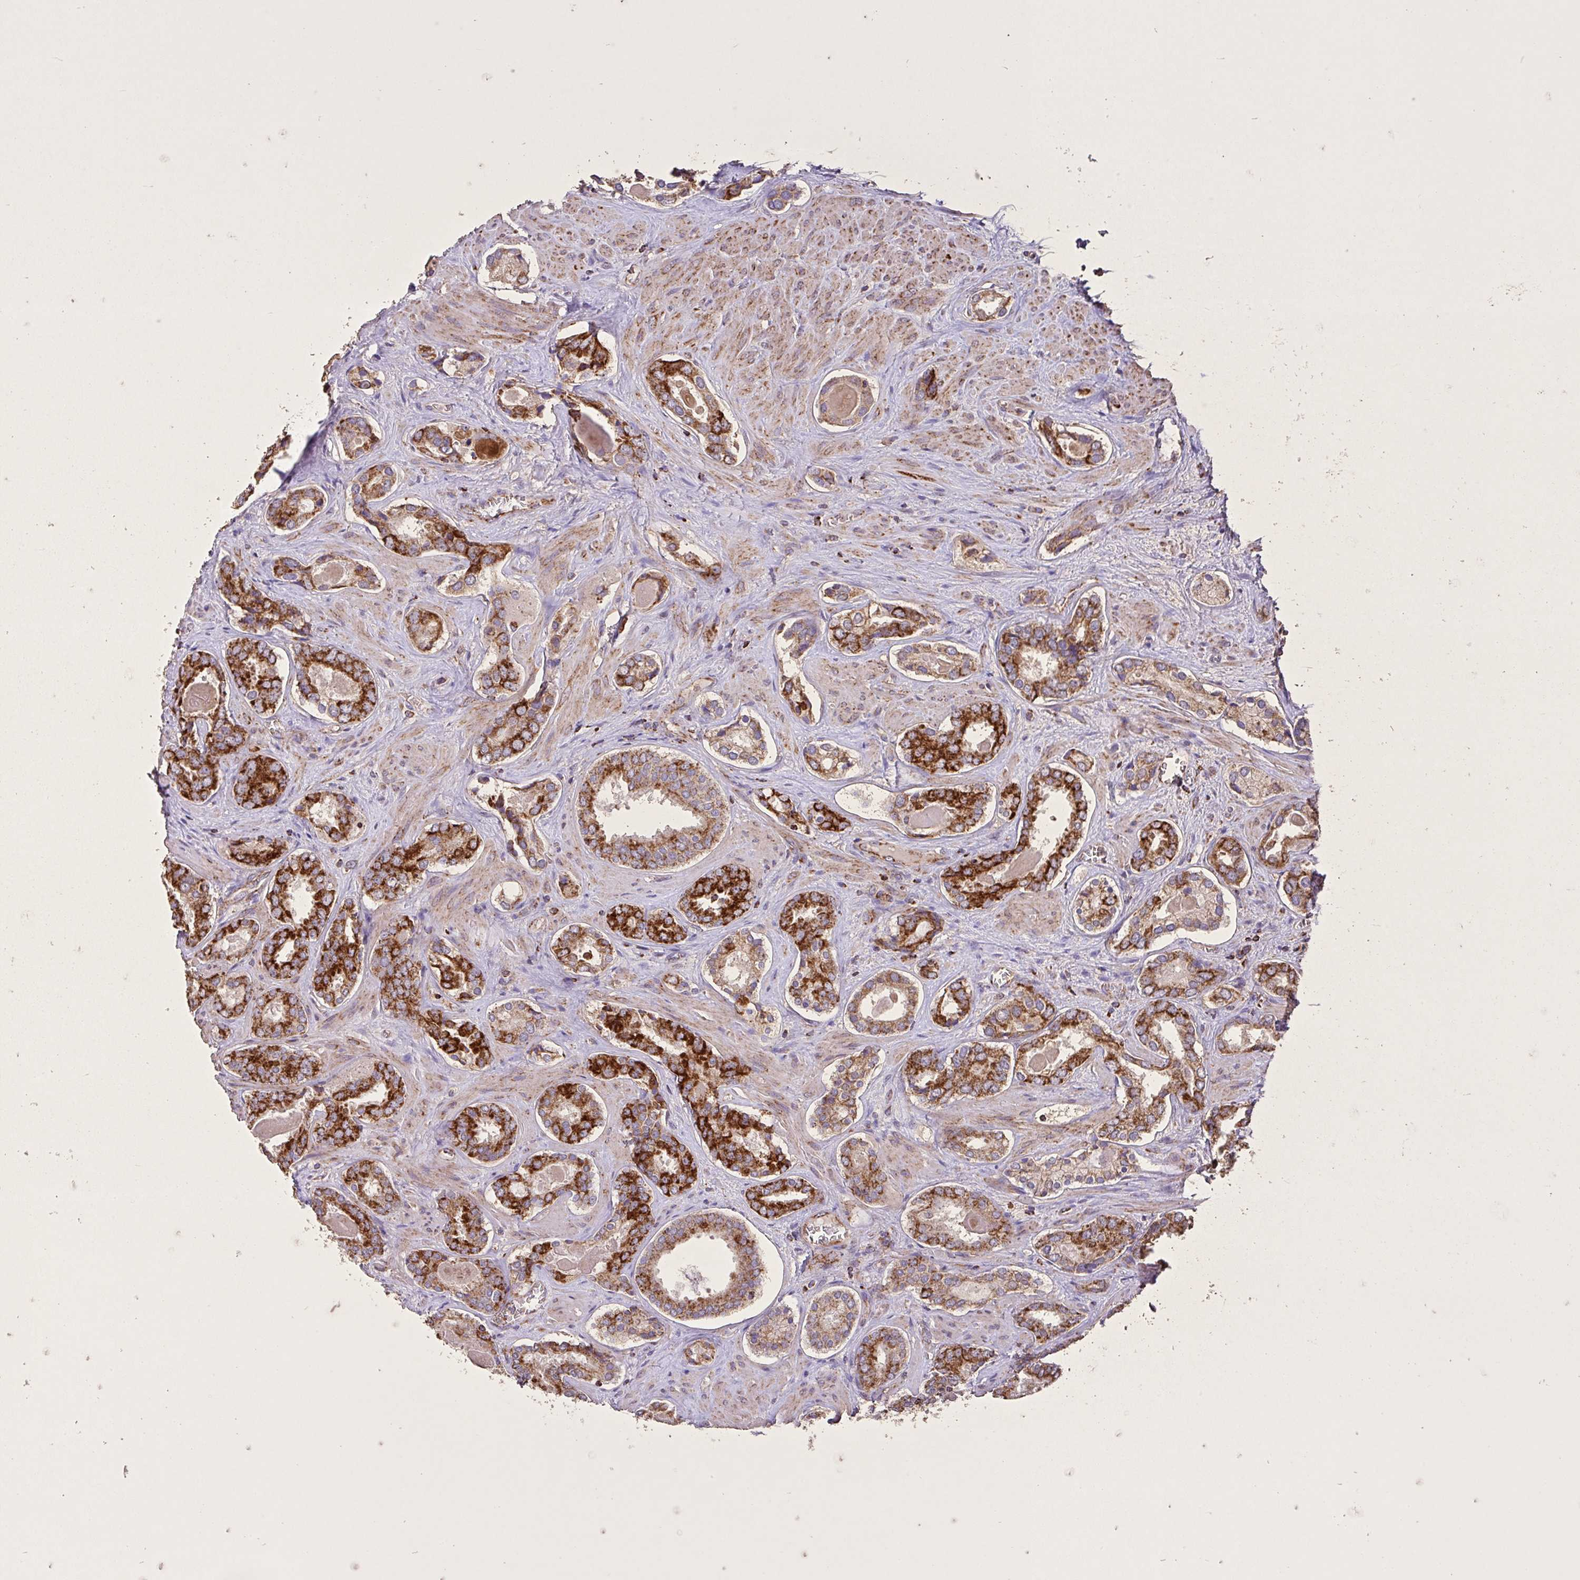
{"staining": {"intensity": "strong", "quantity": ">75%", "location": "cytoplasmic/membranous"}, "tissue": "prostate cancer", "cell_type": "Tumor cells", "image_type": "cancer", "snomed": [{"axis": "morphology", "description": "Adenocarcinoma, Low grade"}, {"axis": "topography", "description": "Prostate"}], "caption": "About >75% of tumor cells in human prostate adenocarcinoma (low-grade) reveal strong cytoplasmic/membranous protein staining as visualized by brown immunohistochemical staining.", "gene": "AGK", "patient": {"sex": "male", "age": 62}}